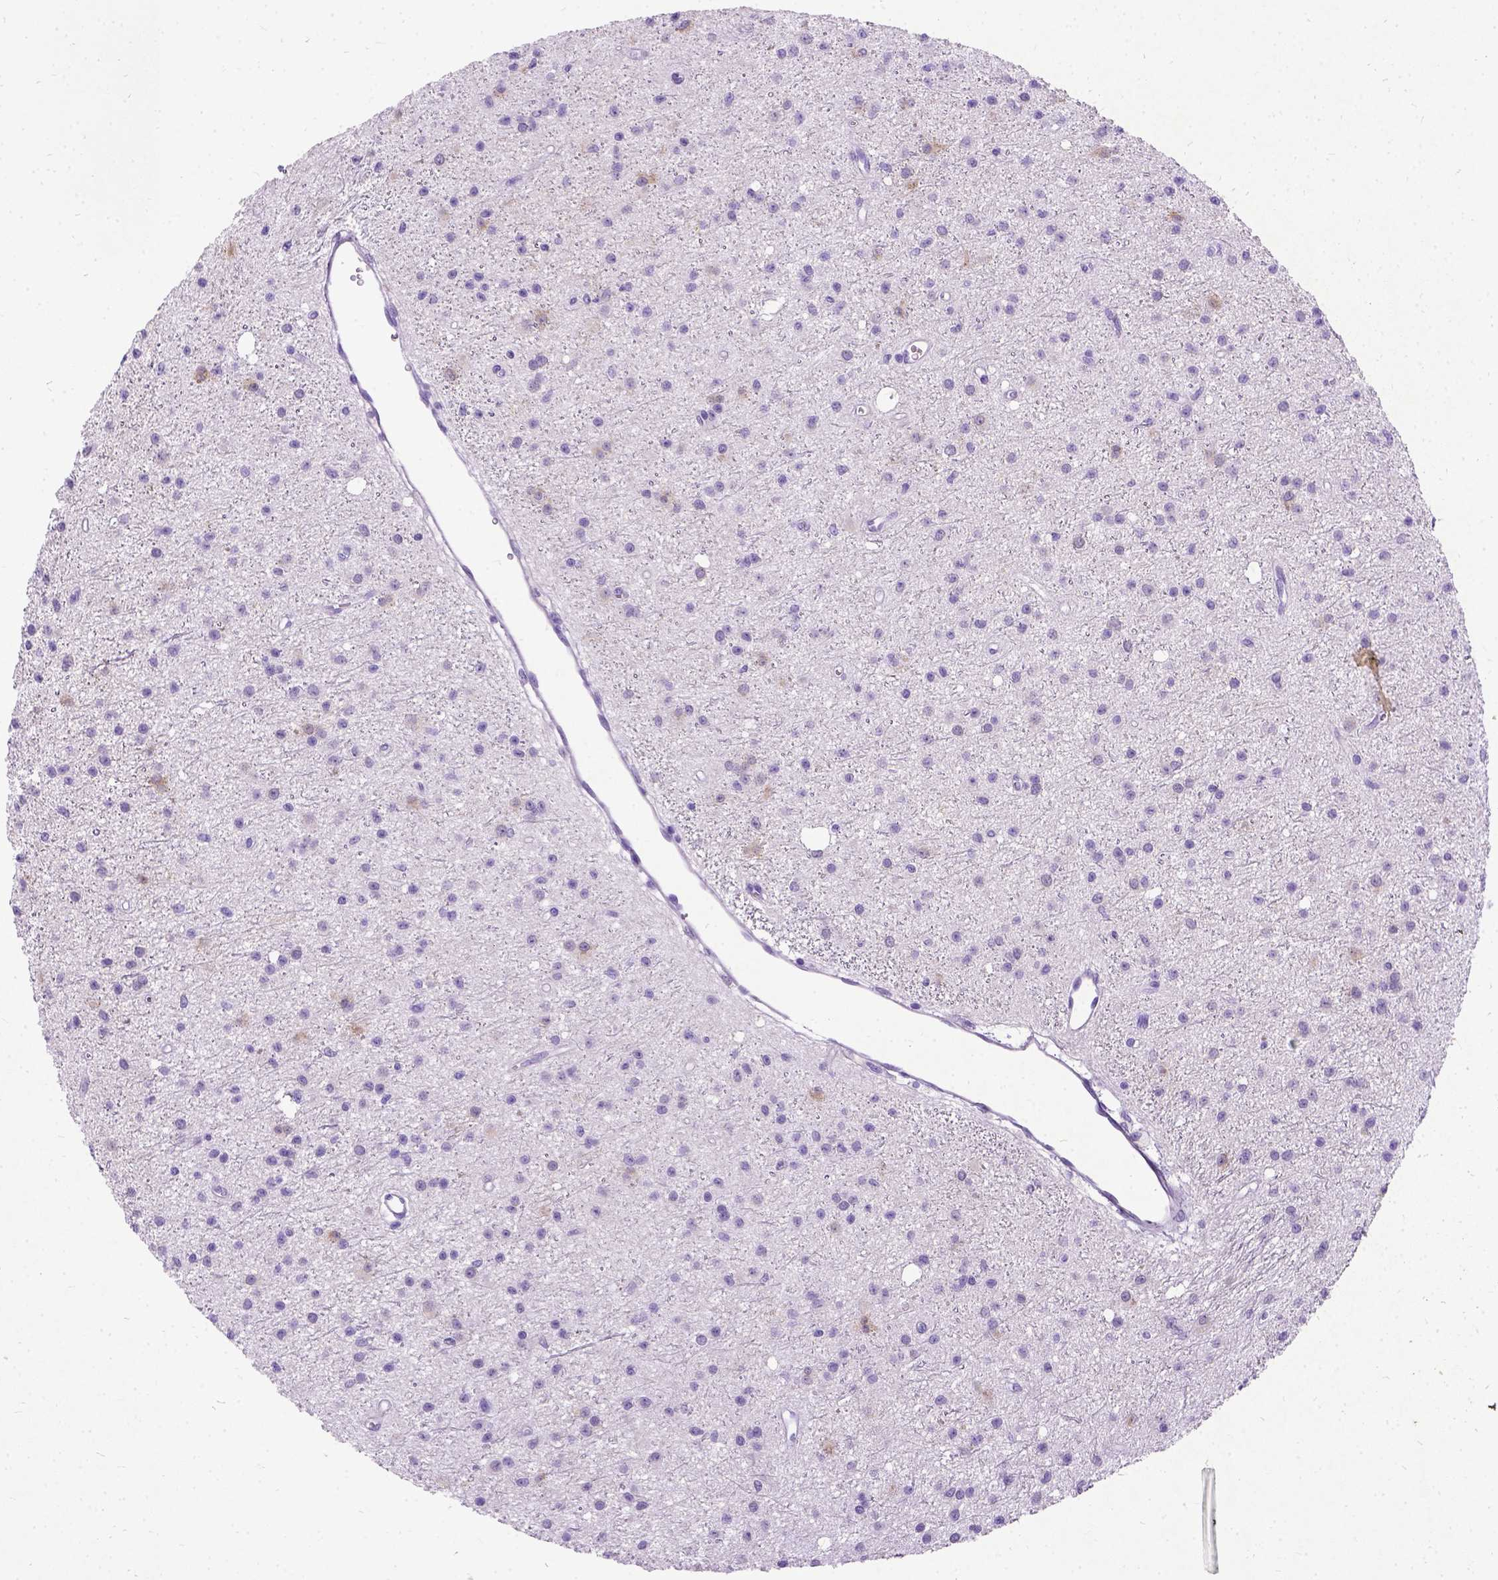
{"staining": {"intensity": "weak", "quantity": "<25%", "location": "cytoplasmic/membranous"}, "tissue": "glioma", "cell_type": "Tumor cells", "image_type": "cancer", "snomed": [{"axis": "morphology", "description": "Glioma, malignant, Low grade"}, {"axis": "topography", "description": "Brain"}], "caption": "IHC image of glioma stained for a protein (brown), which exhibits no staining in tumor cells.", "gene": "NEUROD4", "patient": {"sex": "male", "age": 27}}